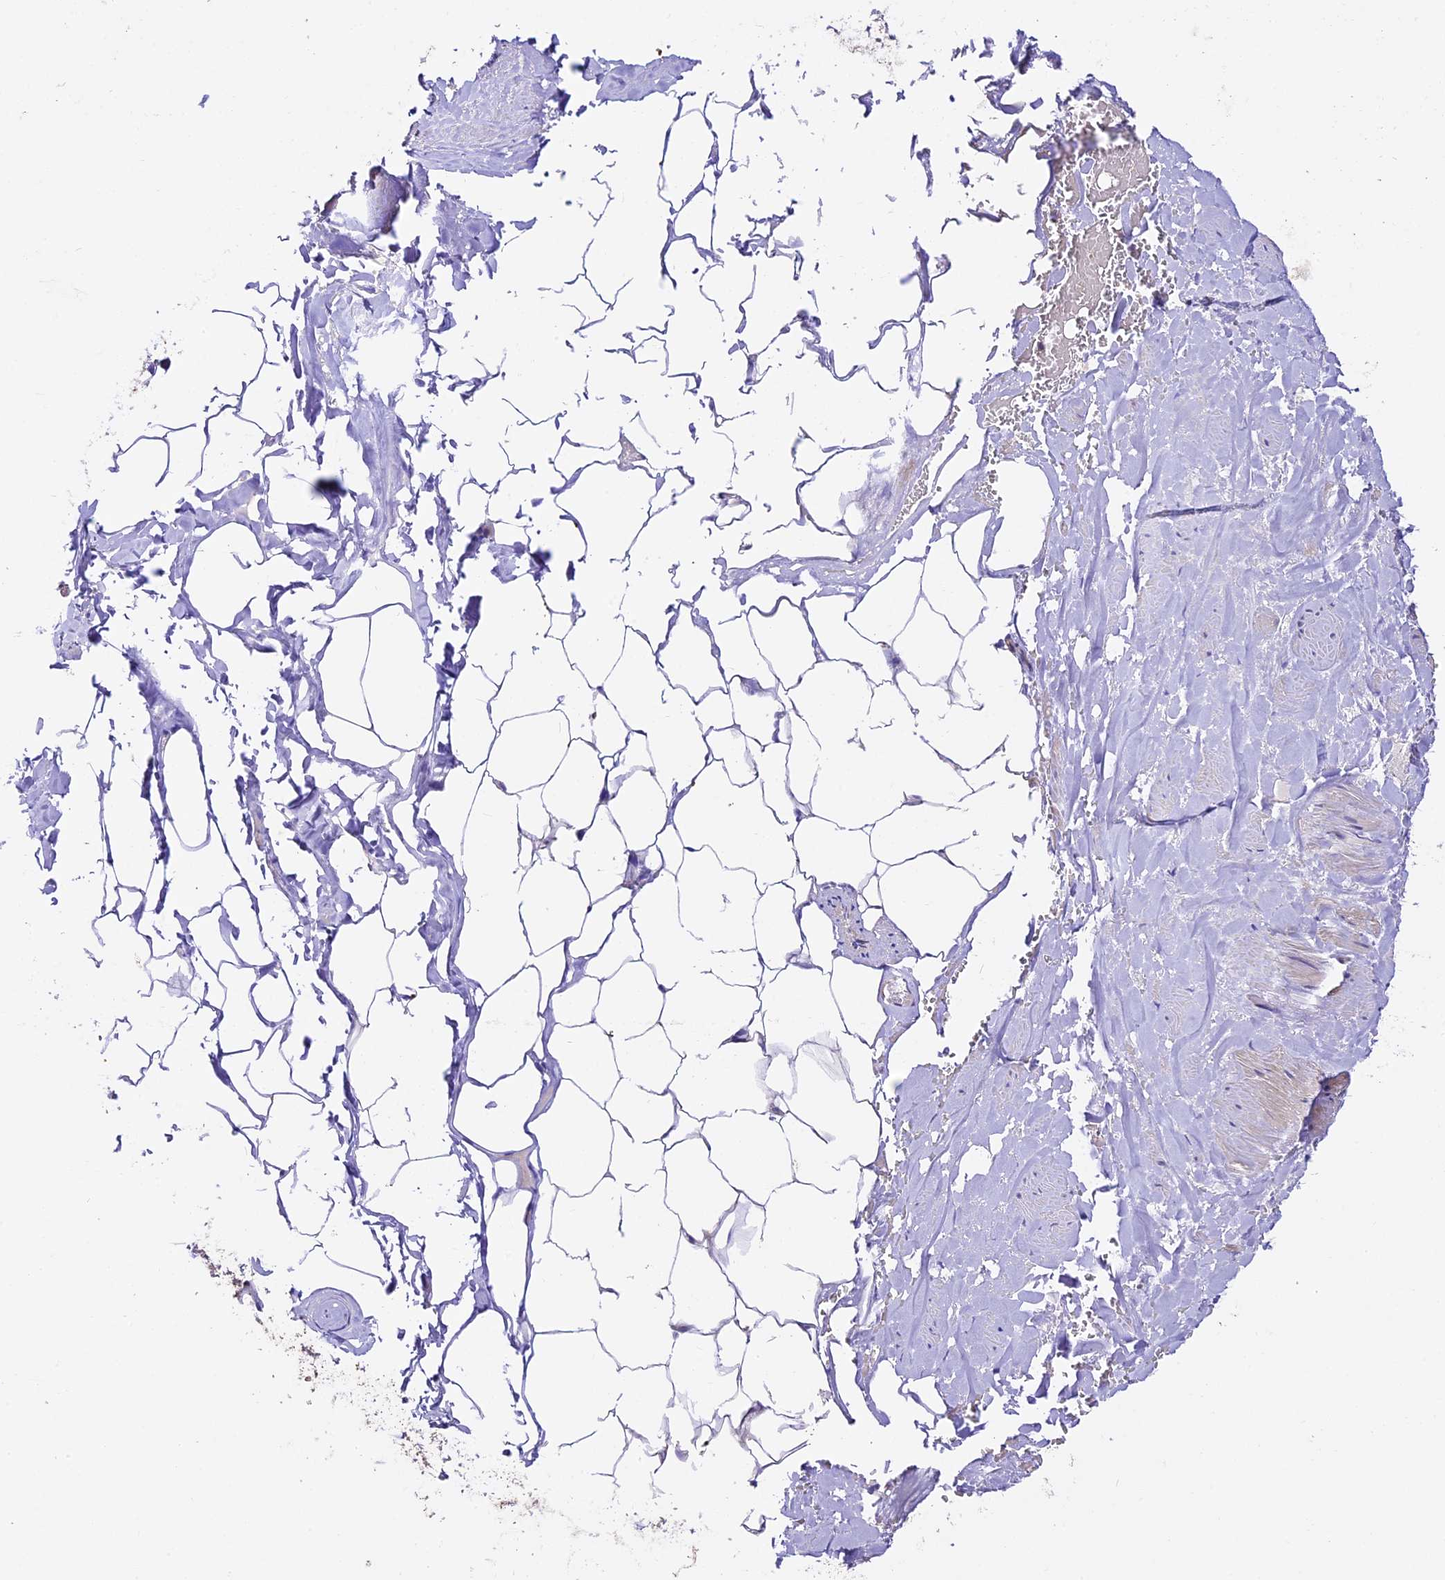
{"staining": {"intensity": "negative", "quantity": "none", "location": "none"}, "tissue": "adipose tissue", "cell_type": "Adipocytes", "image_type": "normal", "snomed": [{"axis": "morphology", "description": "Normal tissue, NOS"}, {"axis": "morphology", "description": "Adenocarcinoma, Low grade"}, {"axis": "topography", "description": "Prostate"}, {"axis": "topography", "description": "Peripheral nerve tissue"}], "caption": "High magnification brightfield microscopy of normal adipose tissue stained with DAB (brown) and counterstained with hematoxylin (blue): adipocytes show no significant staining. (DAB (3,3'-diaminobenzidine) immunohistochemistry with hematoxylin counter stain).", "gene": "NDUFA8", "patient": {"sex": "male", "age": 63}}